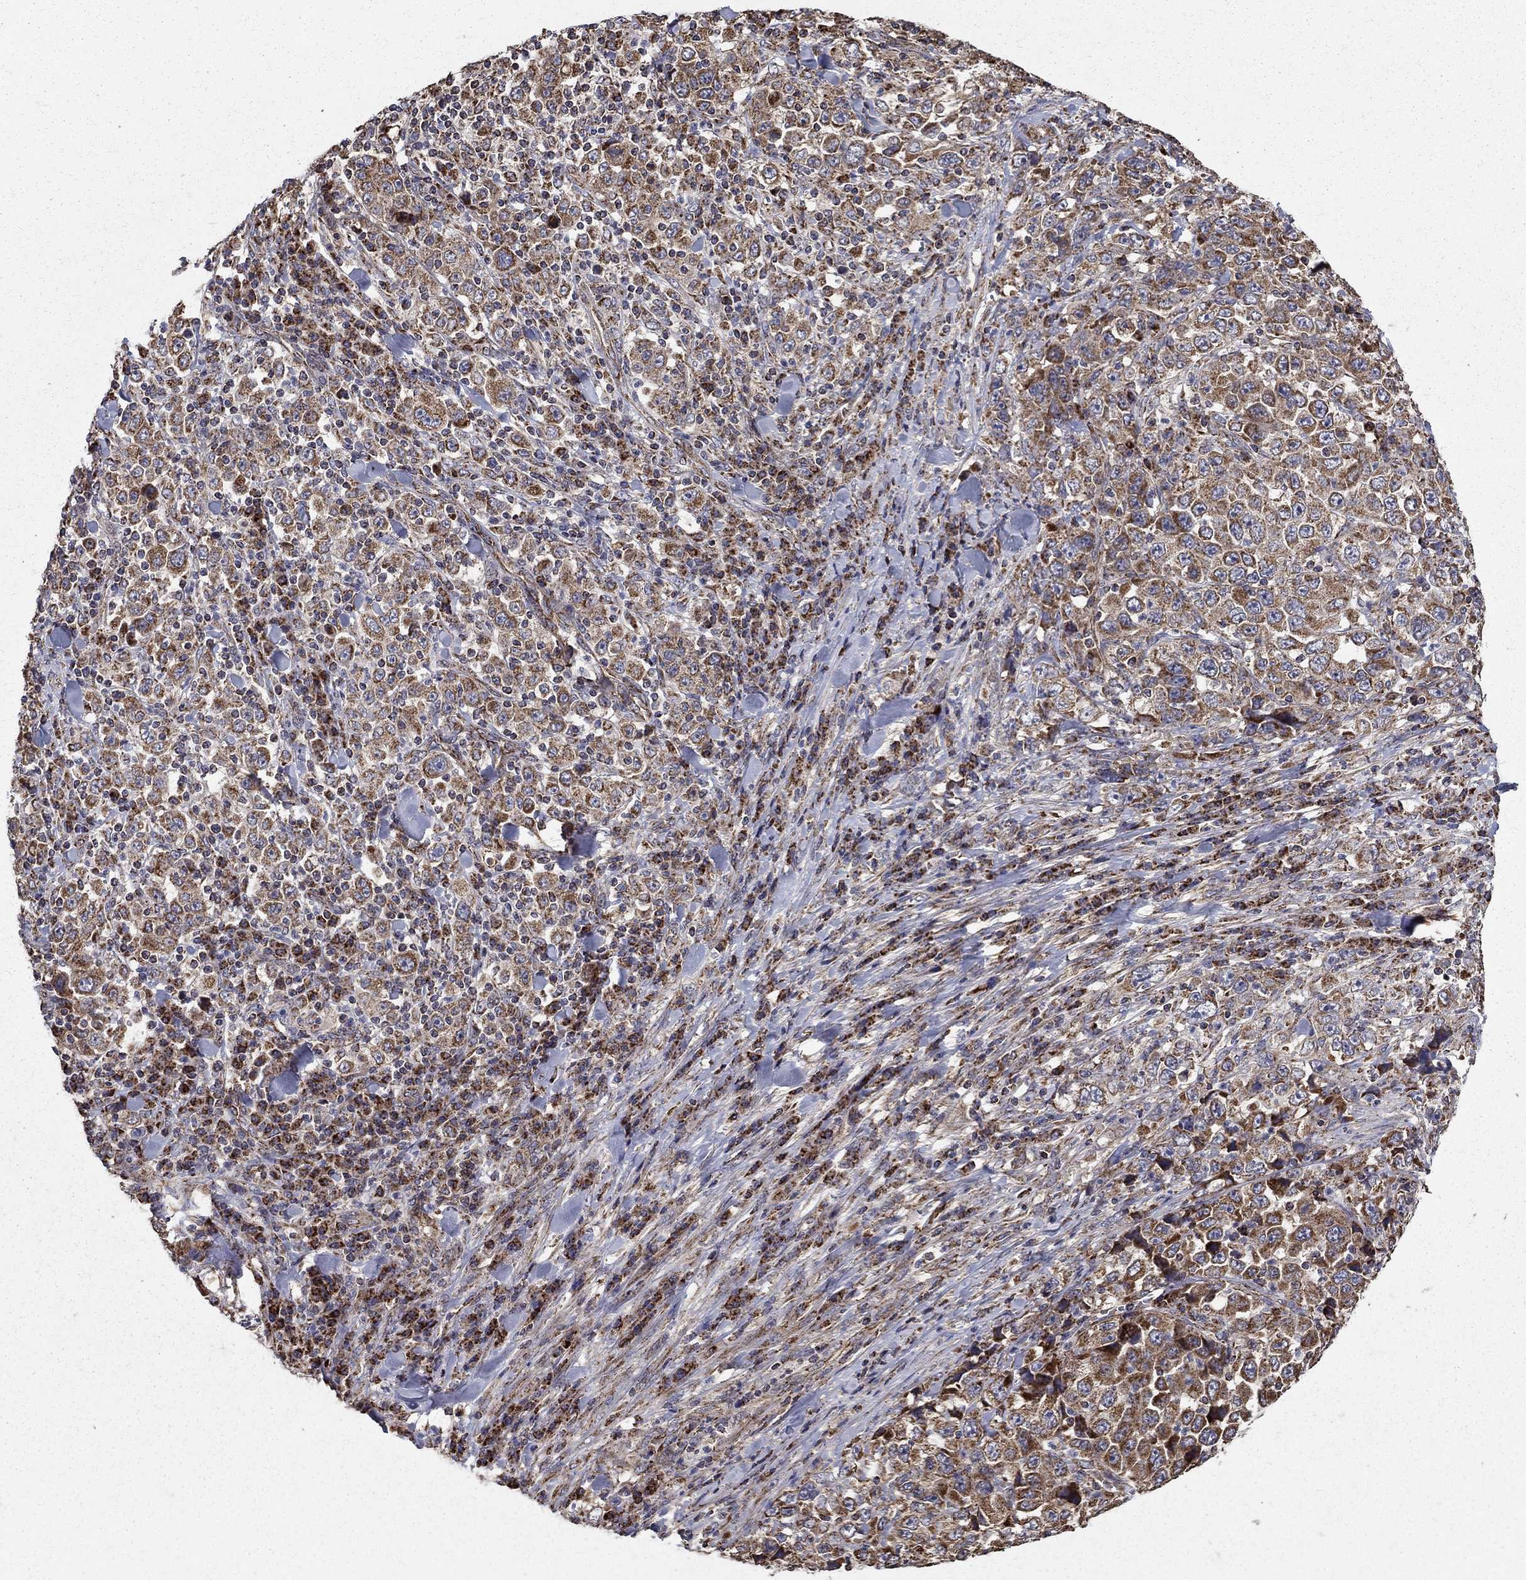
{"staining": {"intensity": "strong", "quantity": "<25%", "location": "cytoplasmic/membranous"}, "tissue": "stomach cancer", "cell_type": "Tumor cells", "image_type": "cancer", "snomed": [{"axis": "morphology", "description": "Normal tissue, NOS"}, {"axis": "morphology", "description": "Adenocarcinoma, NOS"}, {"axis": "topography", "description": "Stomach, upper"}, {"axis": "topography", "description": "Stomach"}], "caption": "Human stomach cancer stained with a brown dye shows strong cytoplasmic/membranous positive positivity in approximately <25% of tumor cells.", "gene": "NDUFS8", "patient": {"sex": "male", "age": 59}}